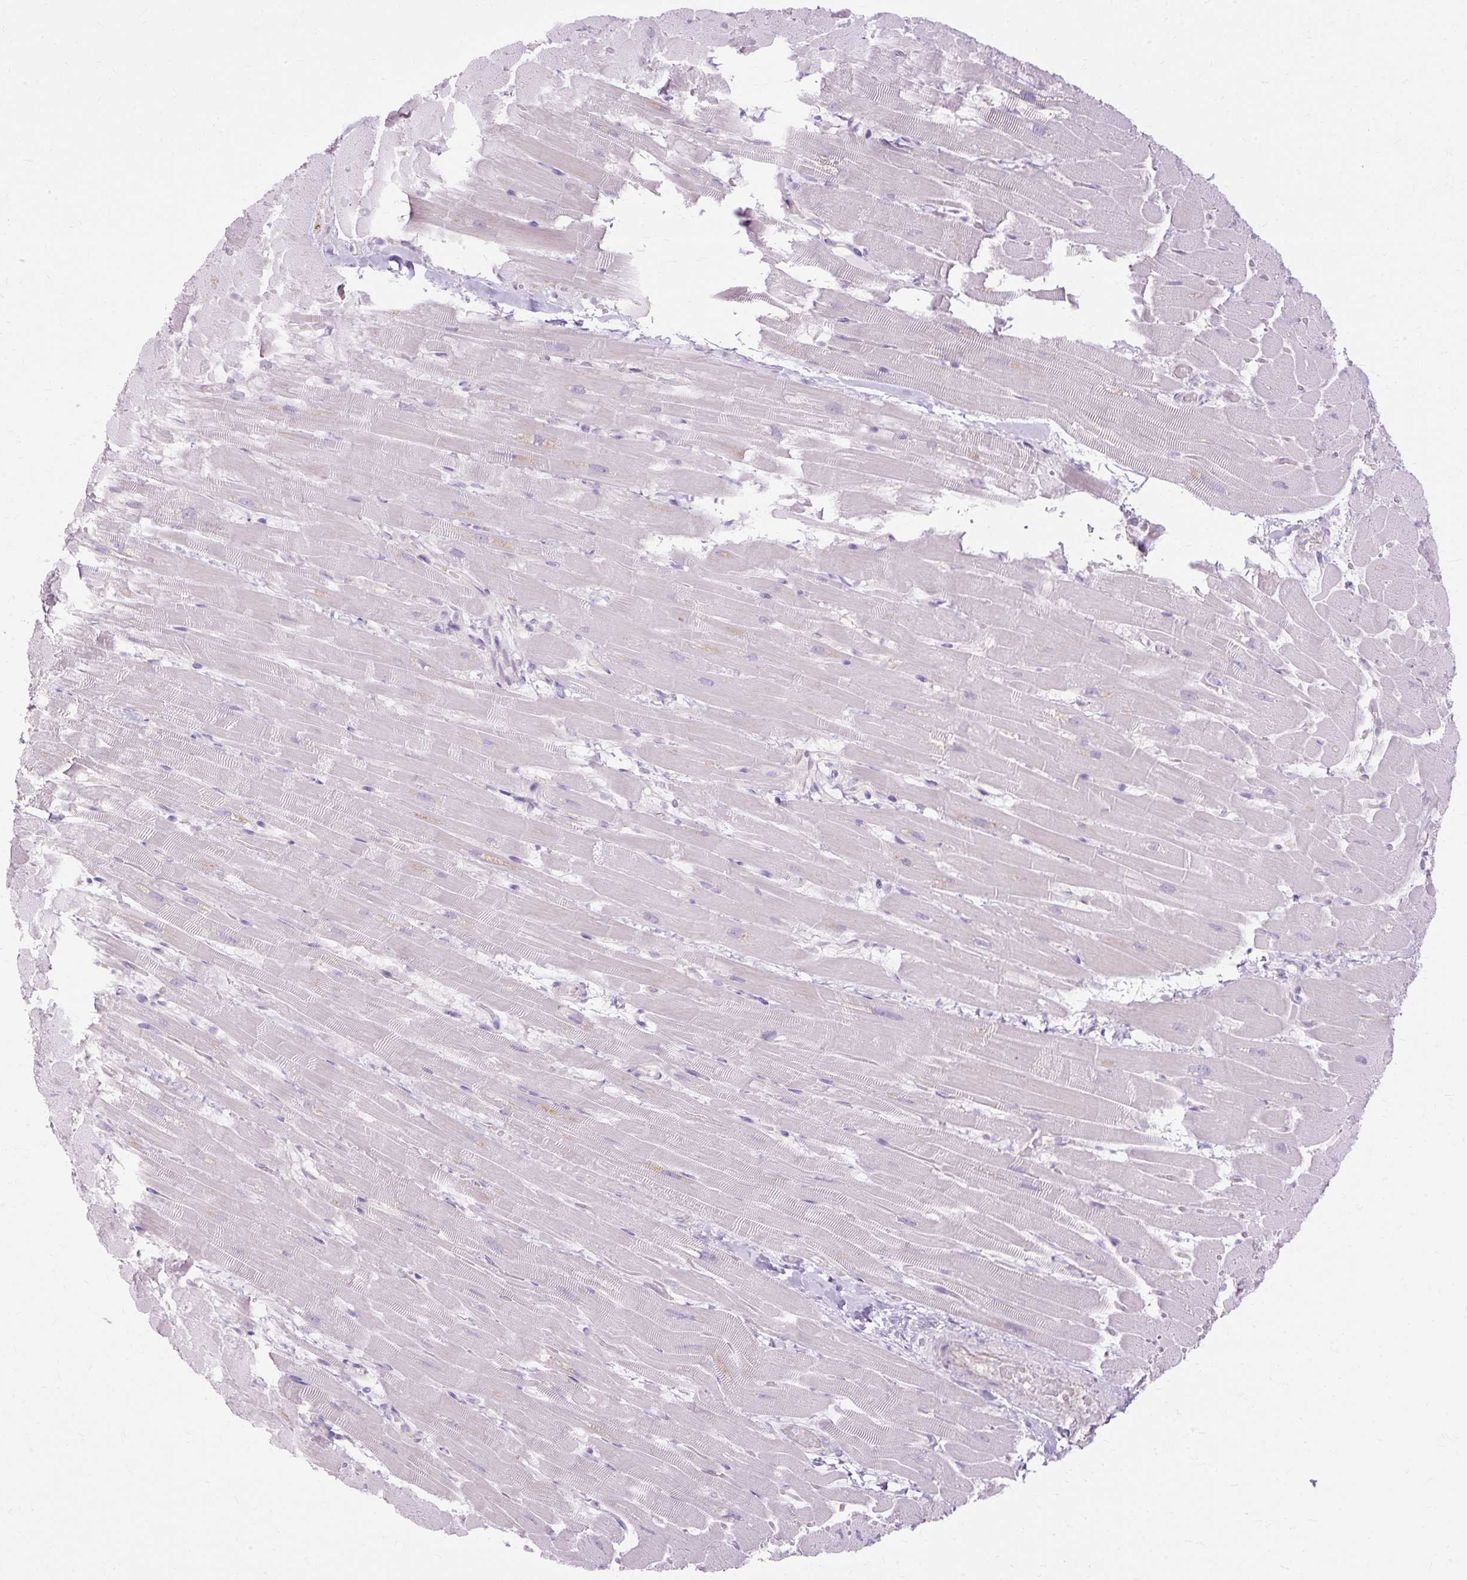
{"staining": {"intensity": "negative", "quantity": "none", "location": "none"}, "tissue": "heart muscle", "cell_type": "Cardiomyocytes", "image_type": "normal", "snomed": [{"axis": "morphology", "description": "Normal tissue, NOS"}, {"axis": "topography", "description": "Heart"}], "caption": "There is no significant expression in cardiomyocytes of heart muscle. (Stains: DAB (3,3'-diaminobenzidine) immunohistochemistry with hematoxylin counter stain, Microscopy: brightfield microscopy at high magnification).", "gene": "HSD11B1", "patient": {"sex": "male", "age": 37}}